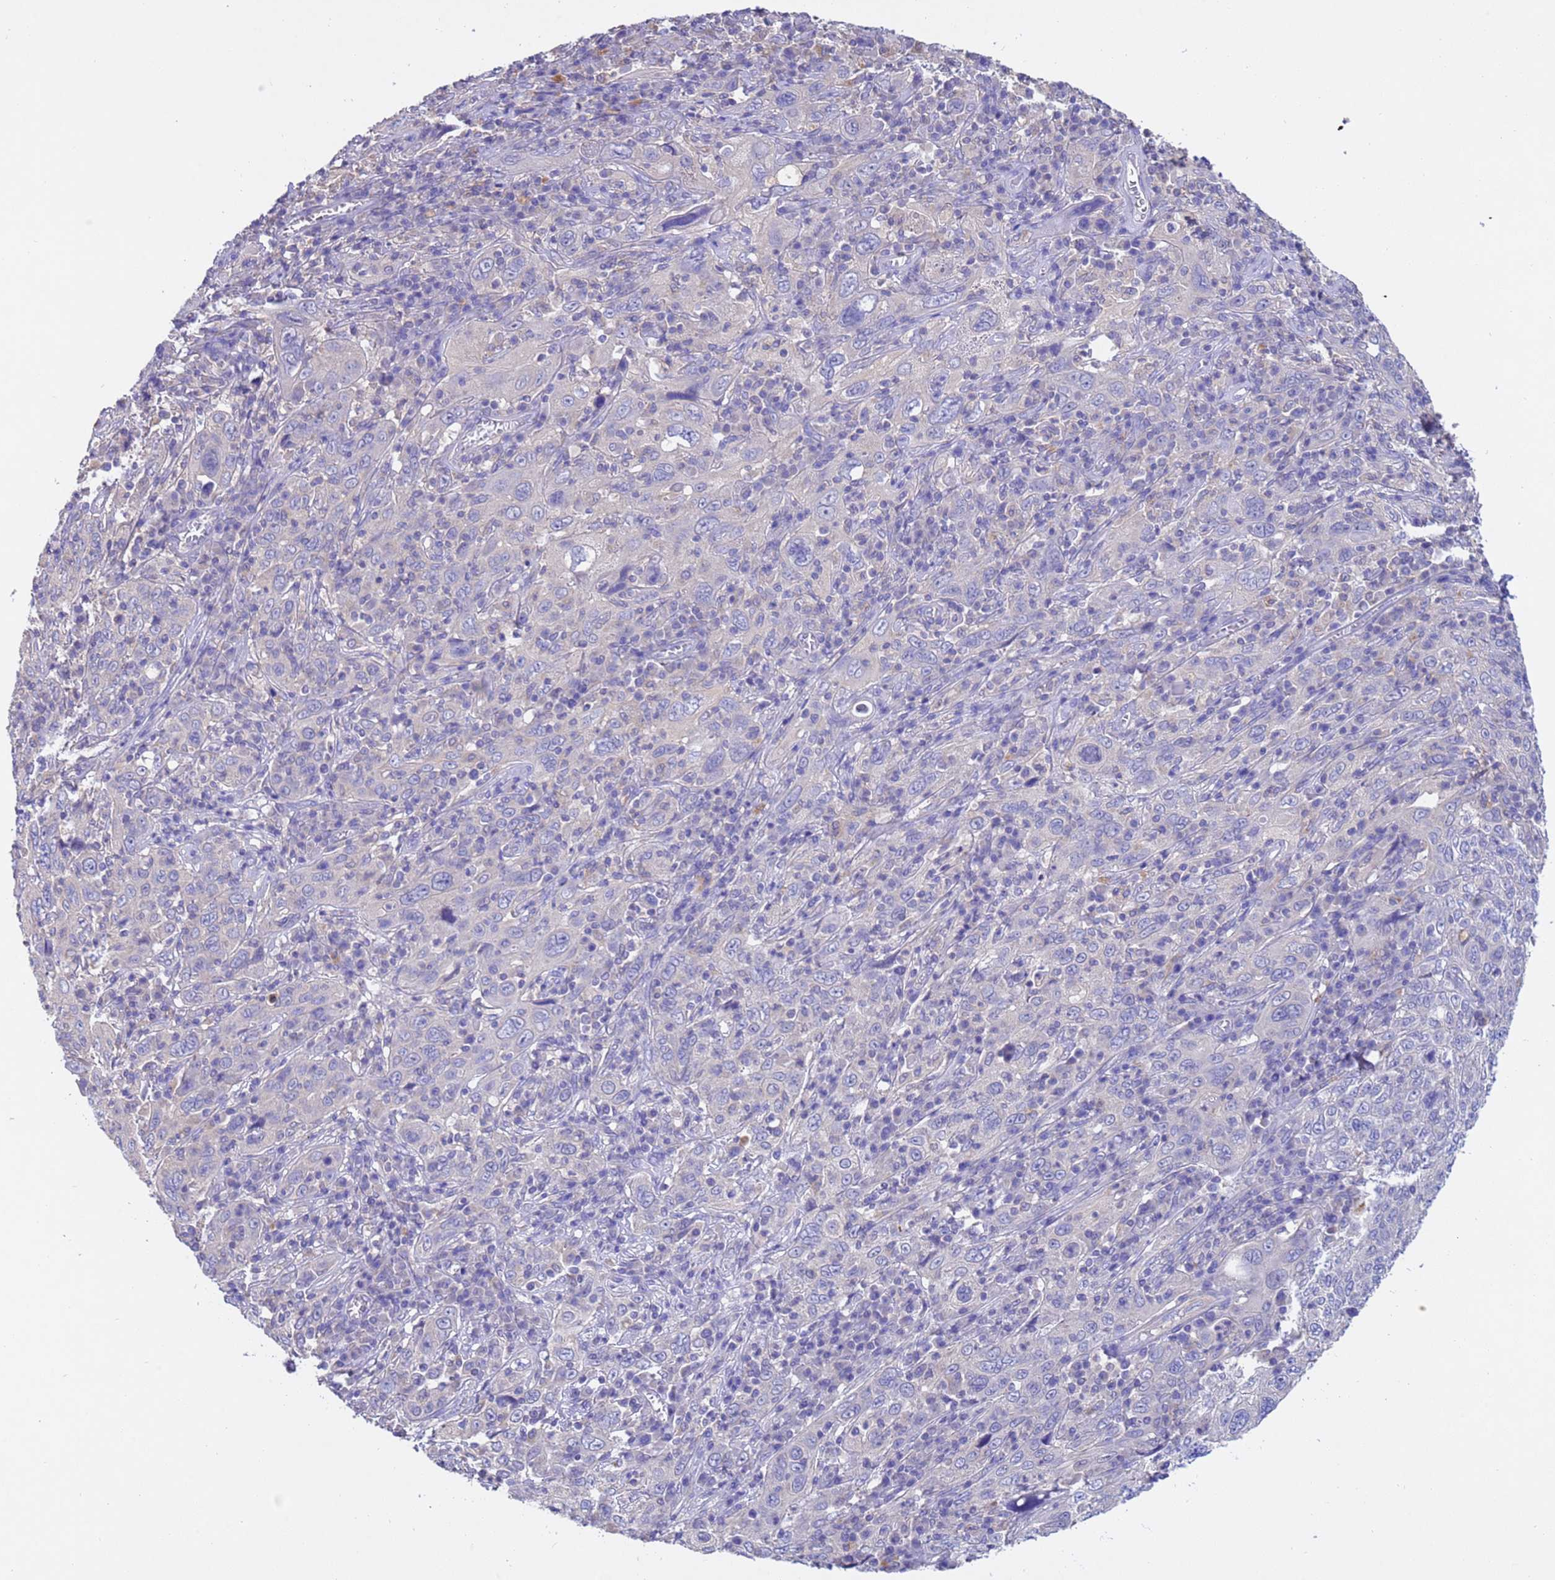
{"staining": {"intensity": "negative", "quantity": "none", "location": "none"}, "tissue": "cervical cancer", "cell_type": "Tumor cells", "image_type": "cancer", "snomed": [{"axis": "morphology", "description": "Squamous cell carcinoma, NOS"}, {"axis": "topography", "description": "Cervix"}], "caption": "This is a histopathology image of immunohistochemistry (IHC) staining of cervical cancer, which shows no positivity in tumor cells.", "gene": "SRL", "patient": {"sex": "female", "age": 46}}